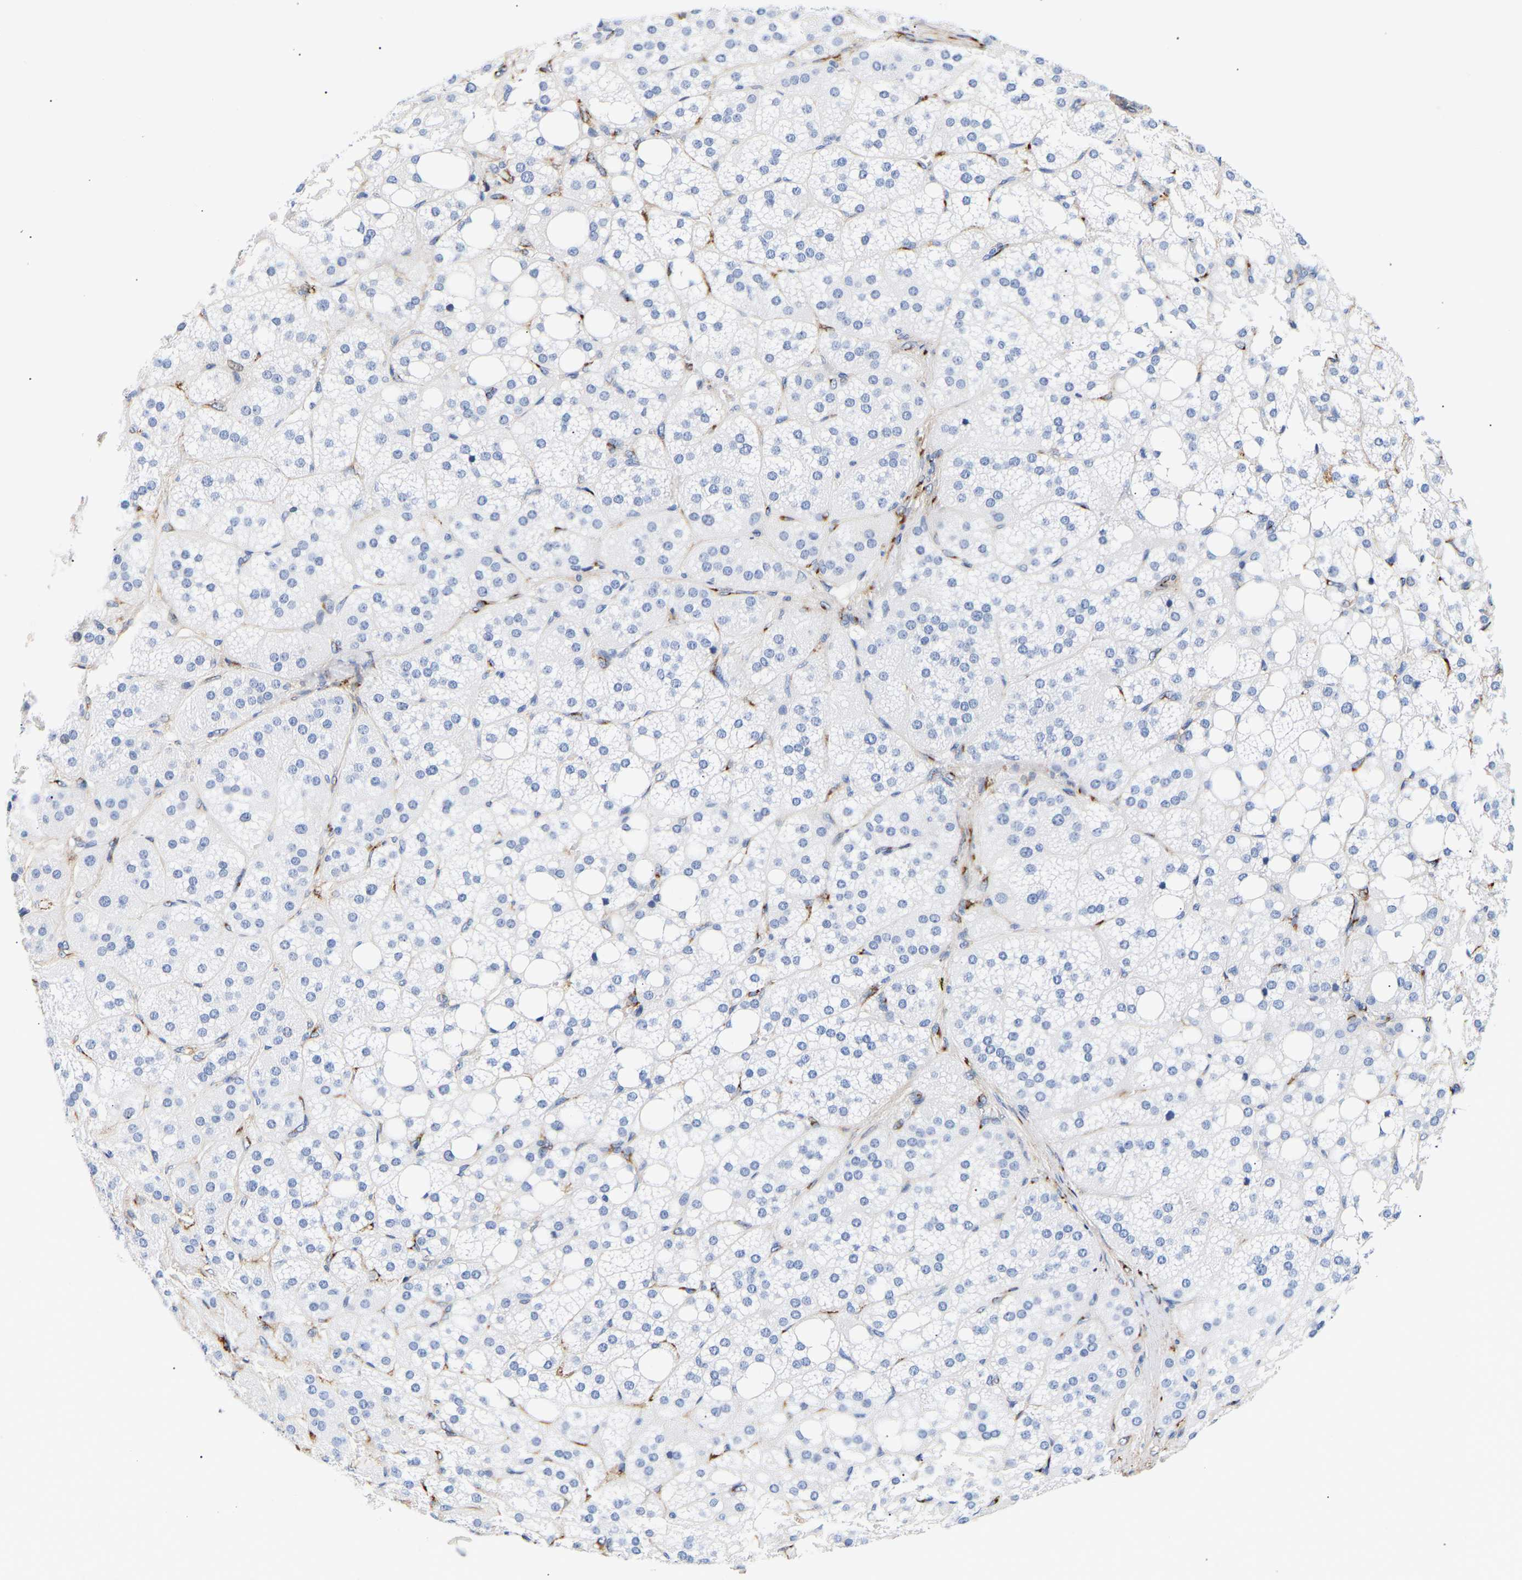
{"staining": {"intensity": "negative", "quantity": "none", "location": "none"}, "tissue": "adrenal gland", "cell_type": "Glandular cells", "image_type": "normal", "snomed": [{"axis": "morphology", "description": "Normal tissue, NOS"}, {"axis": "topography", "description": "Adrenal gland"}], "caption": "IHC of unremarkable human adrenal gland reveals no positivity in glandular cells.", "gene": "IGFBP7", "patient": {"sex": "female", "age": 59}}